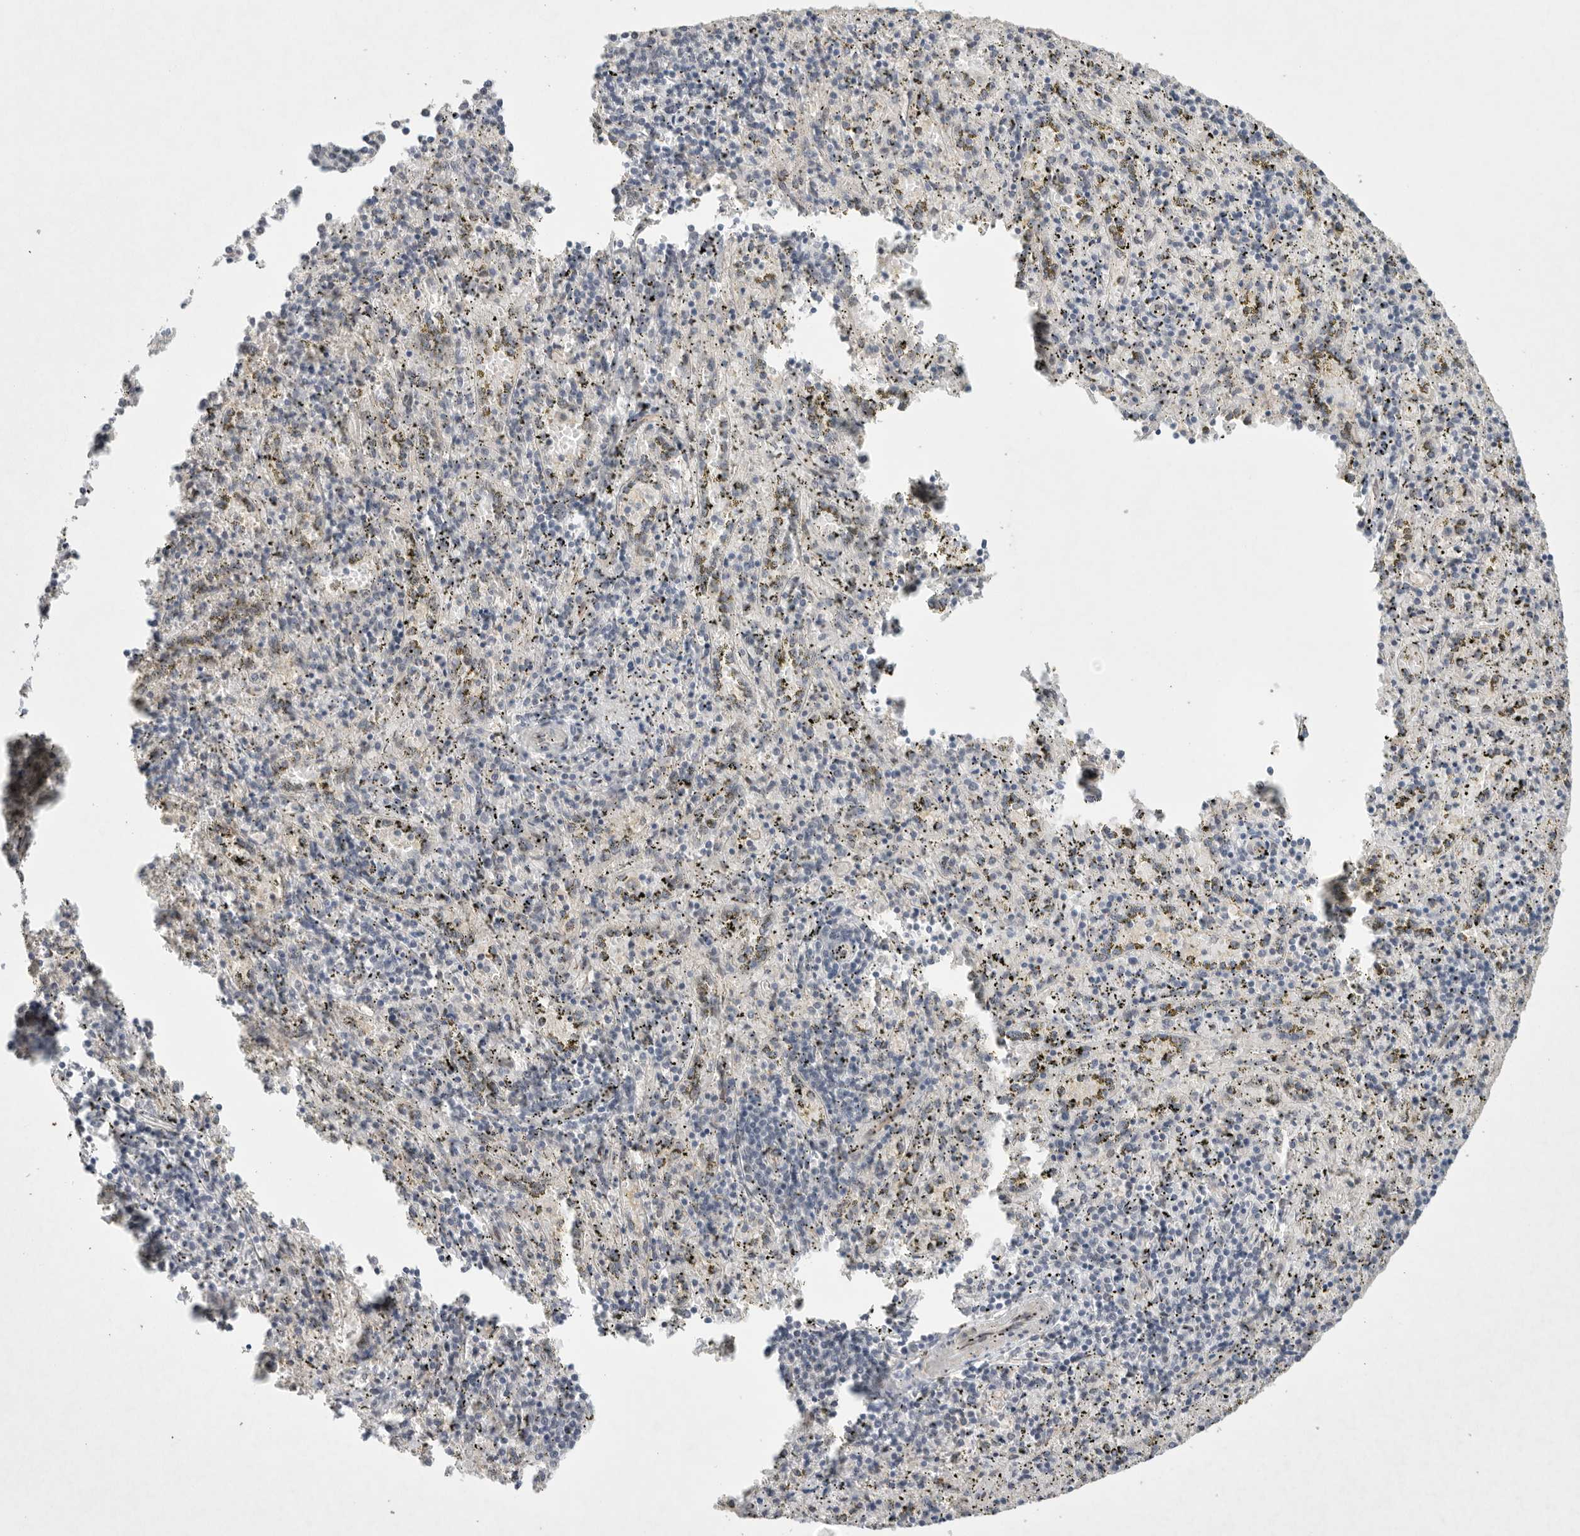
{"staining": {"intensity": "weak", "quantity": "25%-75%", "location": "nuclear"}, "tissue": "spleen", "cell_type": "Cells in red pulp", "image_type": "normal", "snomed": [{"axis": "morphology", "description": "Normal tissue, NOS"}, {"axis": "topography", "description": "Spleen"}], "caption": "Immunohistochemical staining of benign human spleen displays 25%-75% levels of weak nuclear protein staining in approximately 25%-75% of cells in red pulp. The staining was performed using DAB (3,3'-diaminobenzidine) to visualize the protein expression in brown, while the nuclei were stained in blue with hematoxylin (Magnification: 20x).", "gene": "LEMD3", "patient": {"sex": "male", "age": 11}}